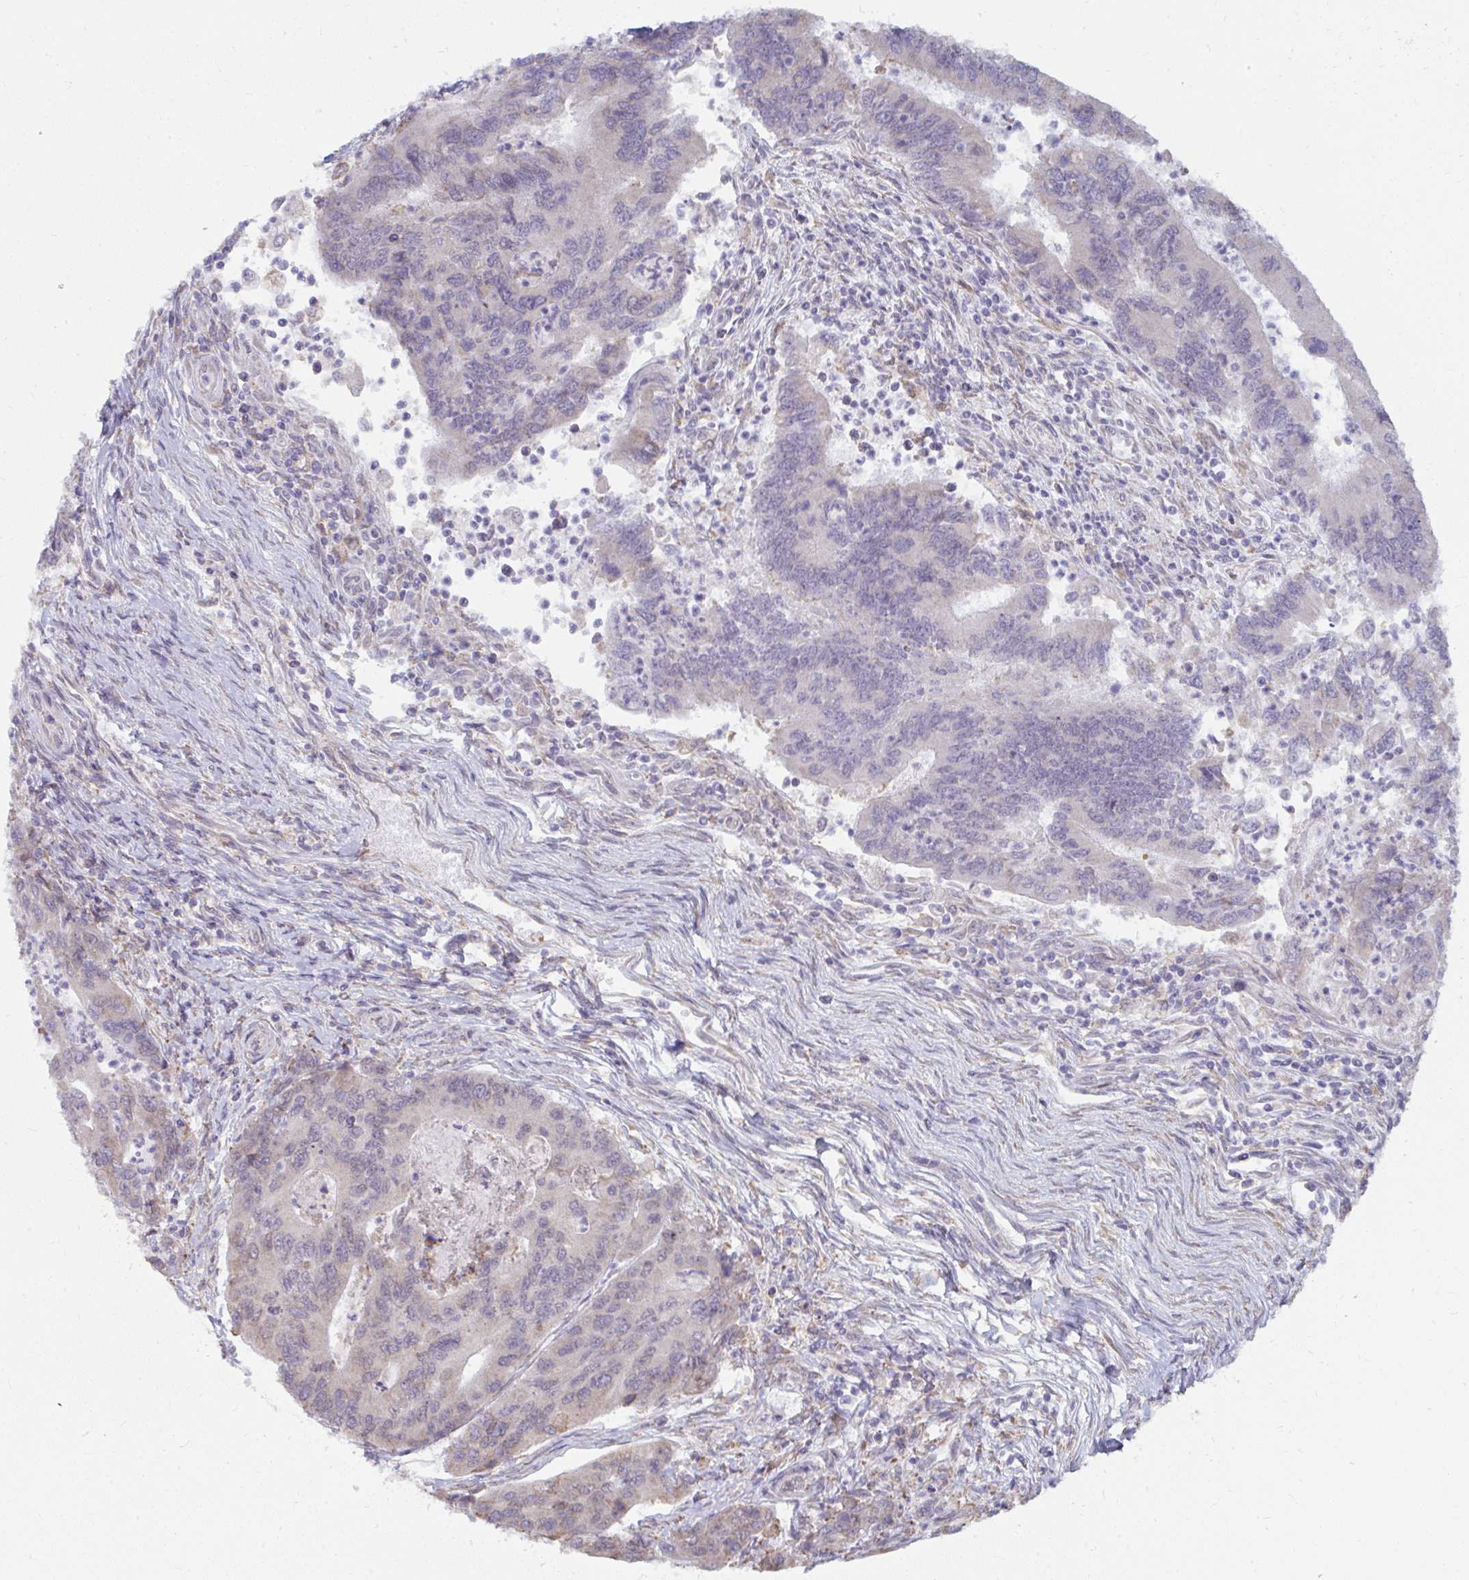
{"staining": {"intensity": "weak", "quantity": "<25%", "location": "cytoplasmic/membranous"}, "tissue": "colorectal cancer", "cell_type": "Tumor cells", "image_type": "cancer", "snomed": [{"axis": "morphology", "description": "Adenocarcinoma, NOS"}, {"axis": "topography", "description": "Colon"}], "caption": "IHC photomicrograph of neoplastic tissue: colorectal cancer stained with DAB (3,3'-diaminobenzidine) shows no significant protein staining in tumor cells. (DAB immunohistochemistry (IHC), high magnification).", "gene": "NMNAT1", "patient": {"sex": "female", "age": 67}}